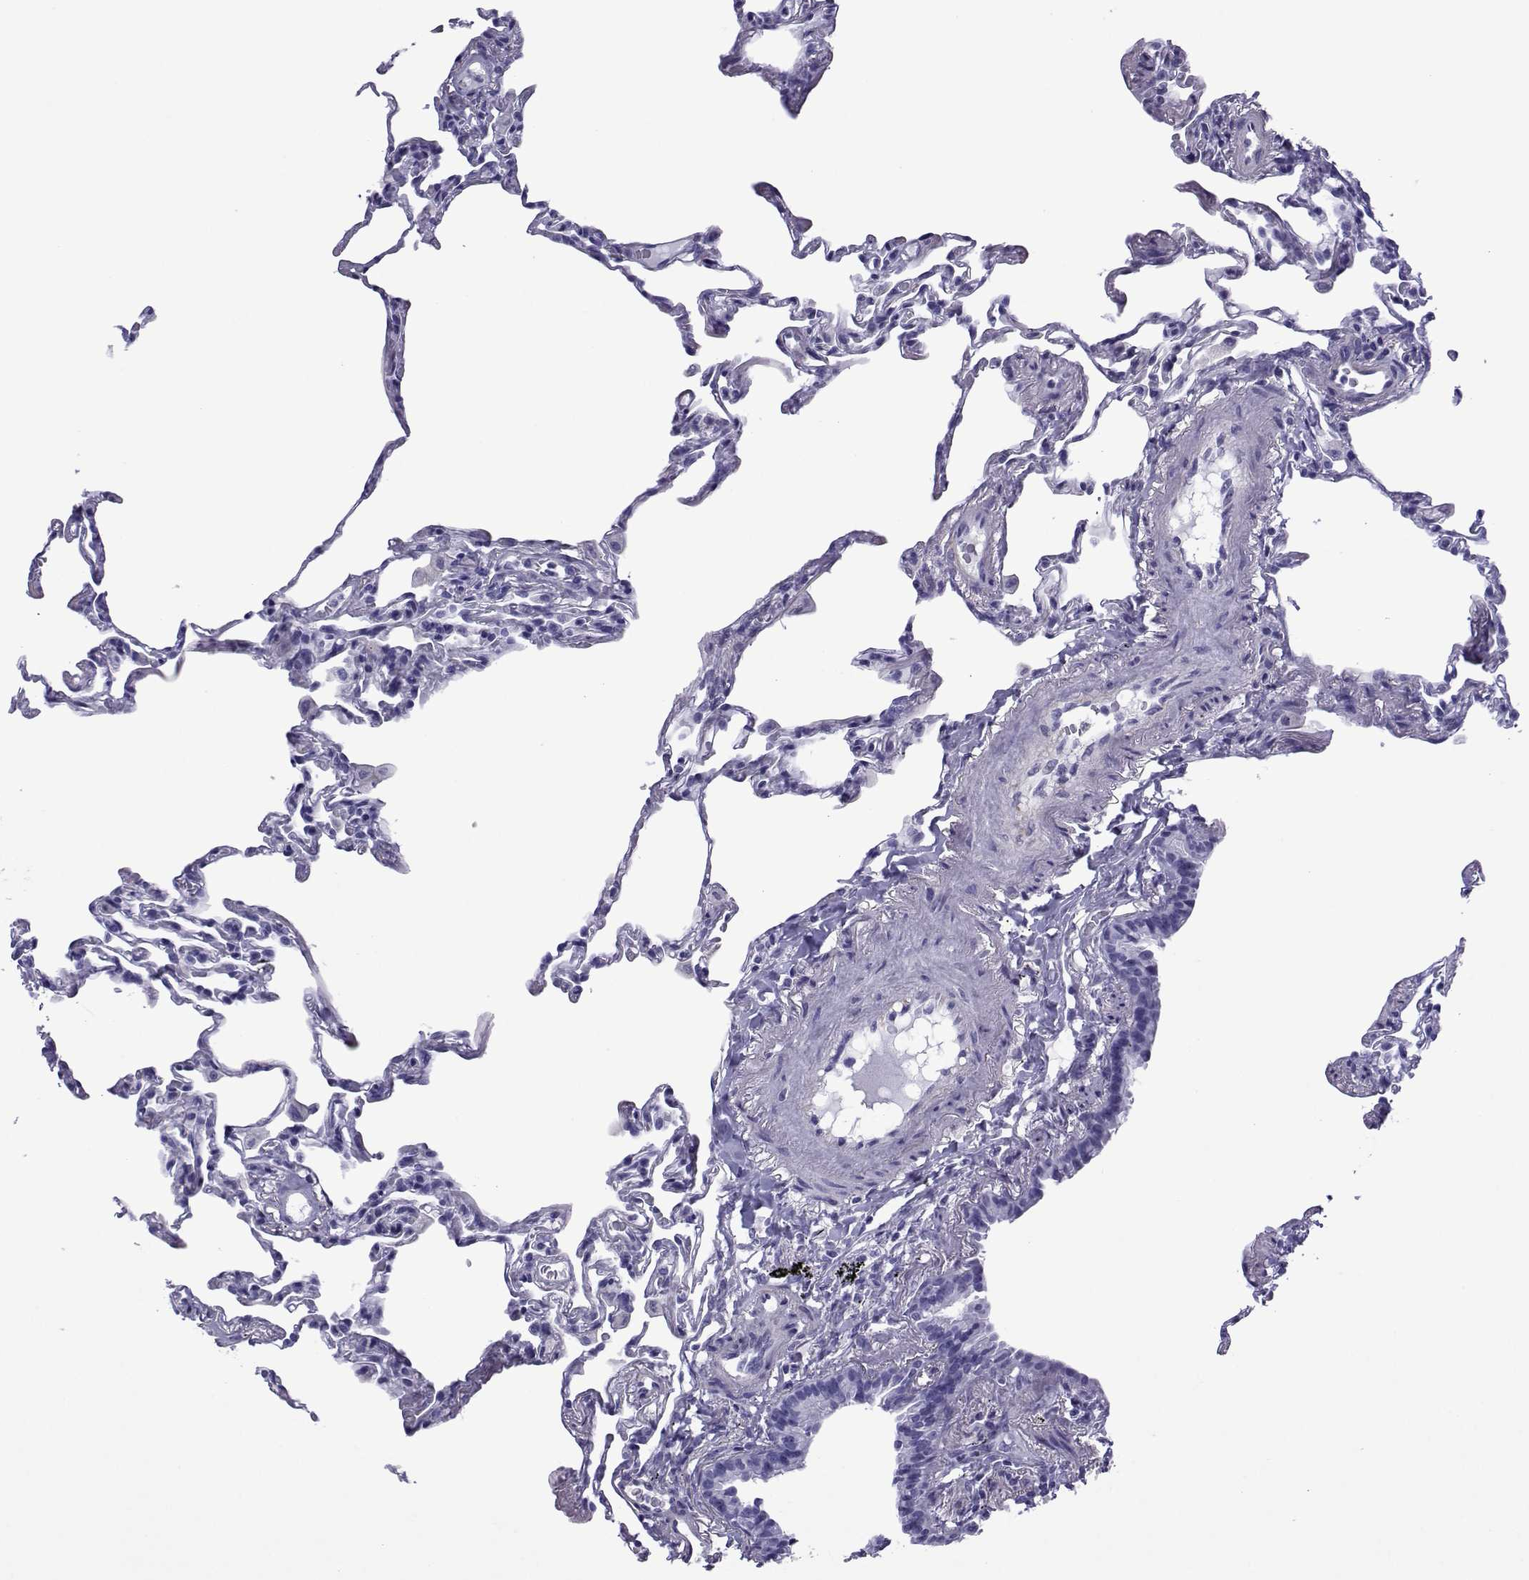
{"staining": {"intensity": "negative", "quantity": "none", "location": "none"}, "tissue": "lung", "cell_type": "Alveolar cells", "image_type": "normal", "snomed": [{"axis": "morphology", "description": "Normal tissue, NOS"}, {"axis": "topography", "description": "Lung"}], "caption": "The image shows no staining of alveolar cells in benign lung.", "gene": "SPANXA1", "patient": {"sex": "female", "age": 57}}